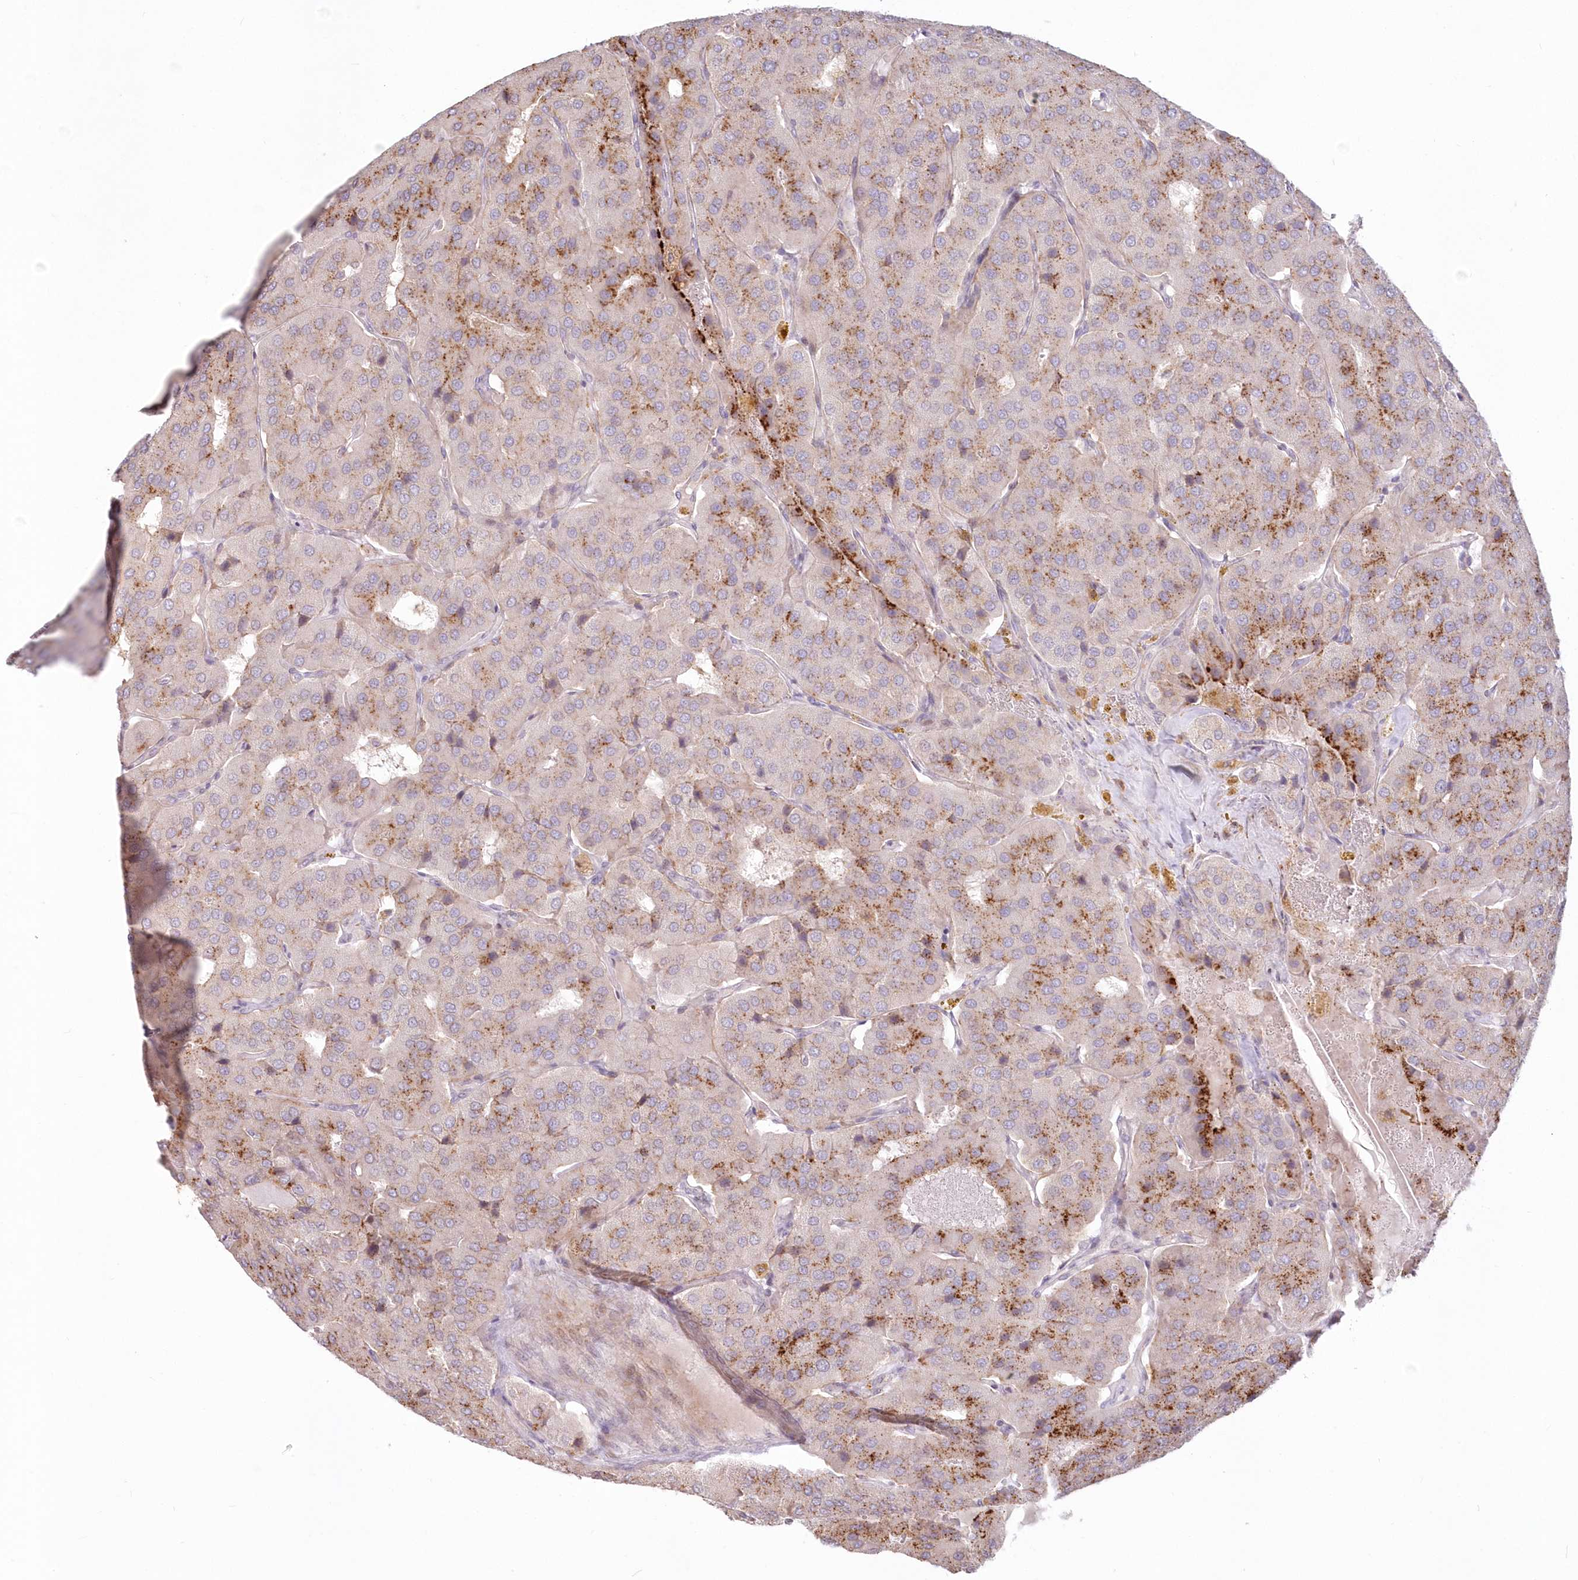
{"staining": {"intensity": "moderate", "quantity": "25%-75%", "location": "cytoplasmic/membranous"}, "tissue": "parathyroid gland", "cell_type": "Glandular cells", "image_type": "normal", "snomed": [{"axis": "morphology", "description": "Normal tissue, NOS"}, {"axis": "morphology", "description": "Adenoma, NOS"}, {"axis": "topography", "description": "Parathyroid gland"}], "caption": "Glandular cells show medium levels of moderate cytoplasmic/membranous positivity in approximately 25%-75% of cells in normal human parathyroid gland.", "gene": "MTMR3", "patient": {"sex": "female", "age": 86}}